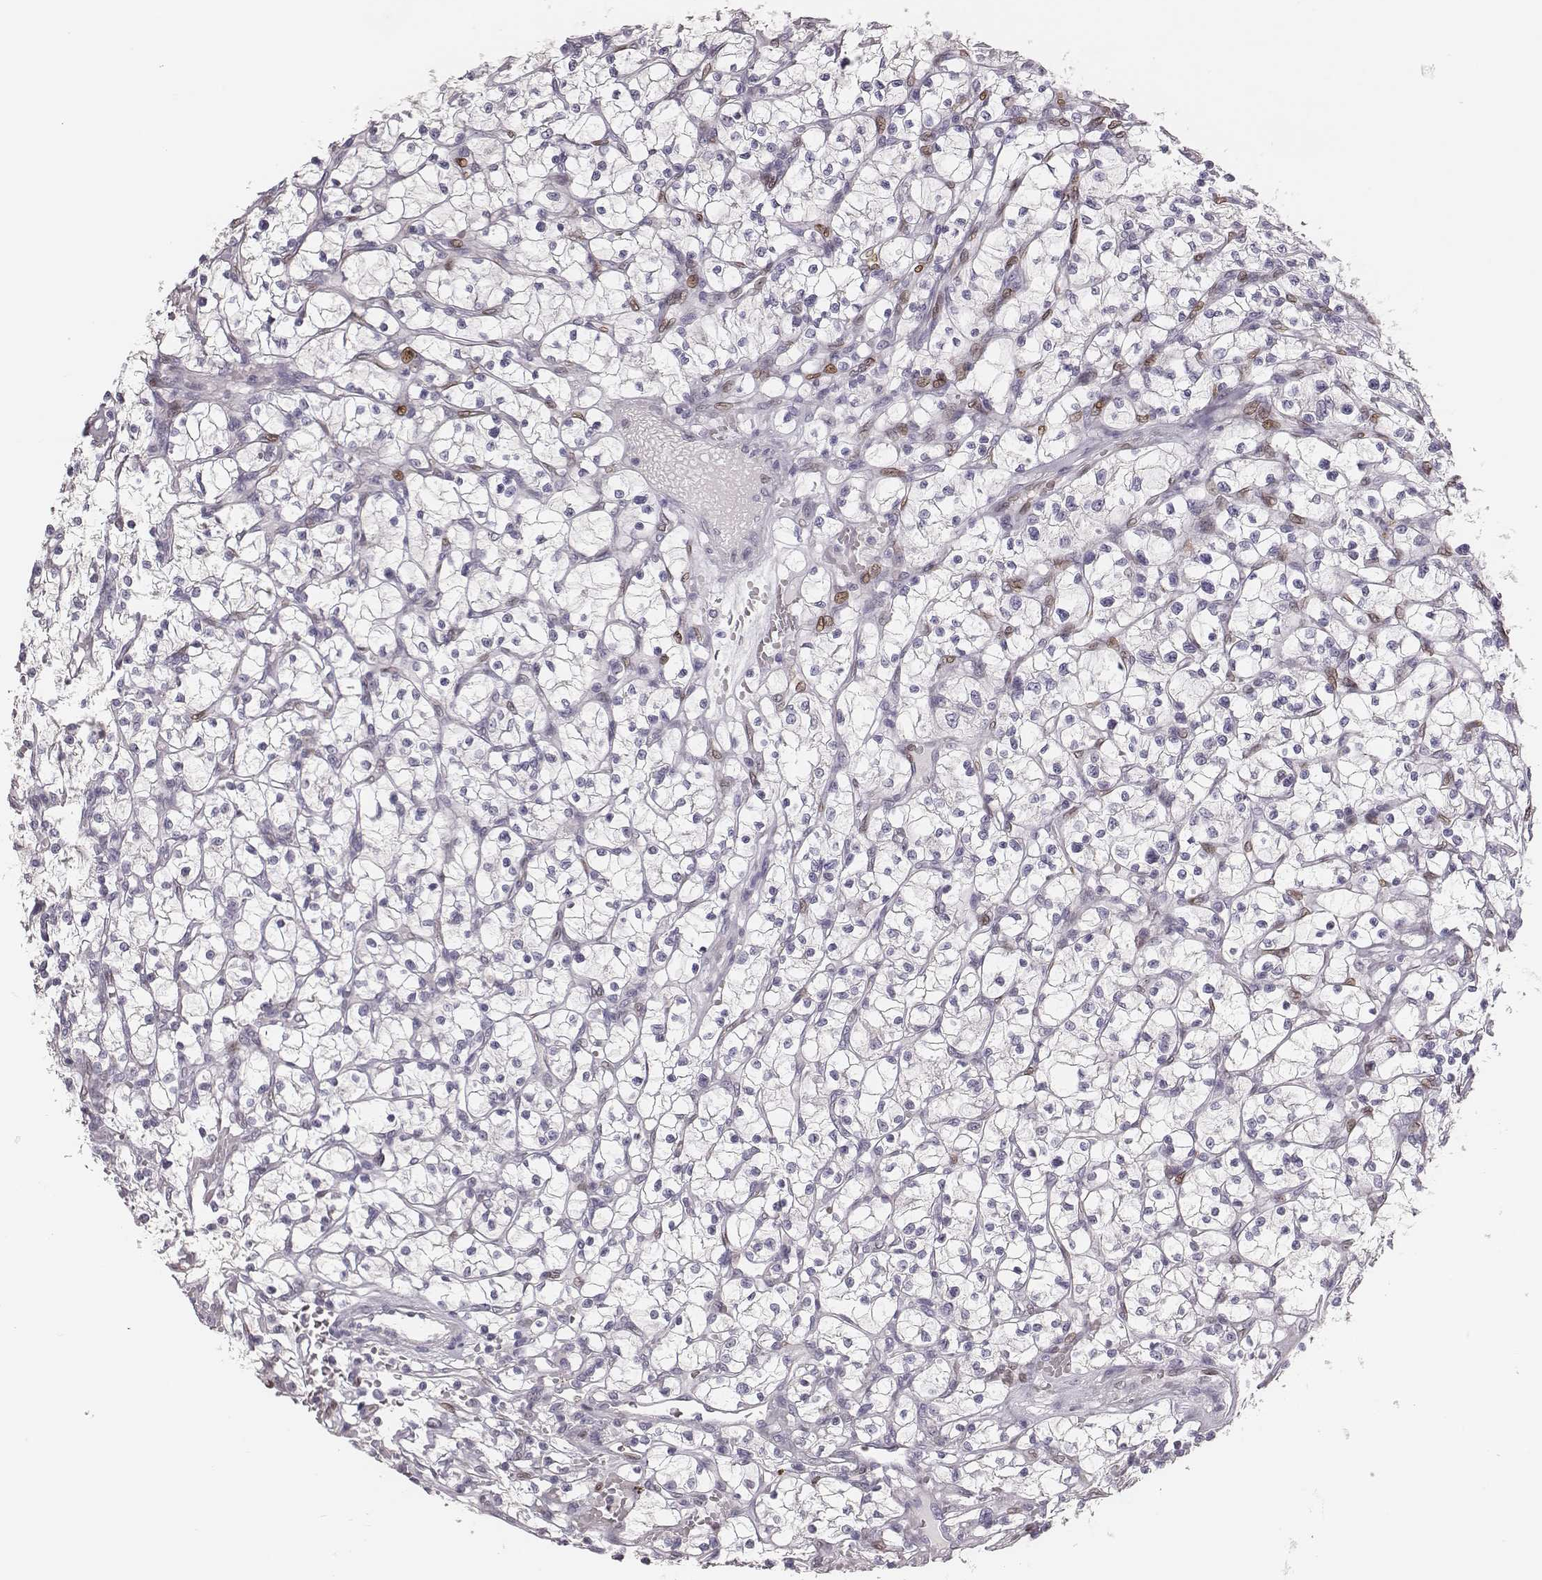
{"staining": {"intensity": "negative", "quantity": "none", "location": "none"}, "tissue": "renal cancer", "cell_type": "Tumor cells", "image_type": "cancer", "snomed": [{"axis": "morphology", "description": "Adenocarcinoma, NOS"}, {"axis": "topography", "description": "Kidney"}], "caption": "Adenocarcinoma (renal) was stained to show a protein in brown. There is no significant staining in tumor cells. The staining is performed using DAB (3,3'-diaminobenzidine) brown chromogen with nuclei counter-stained in using hematoxylin.", "gene": "ADGRF4", "patient": {"sex": "female", "age": 64}}